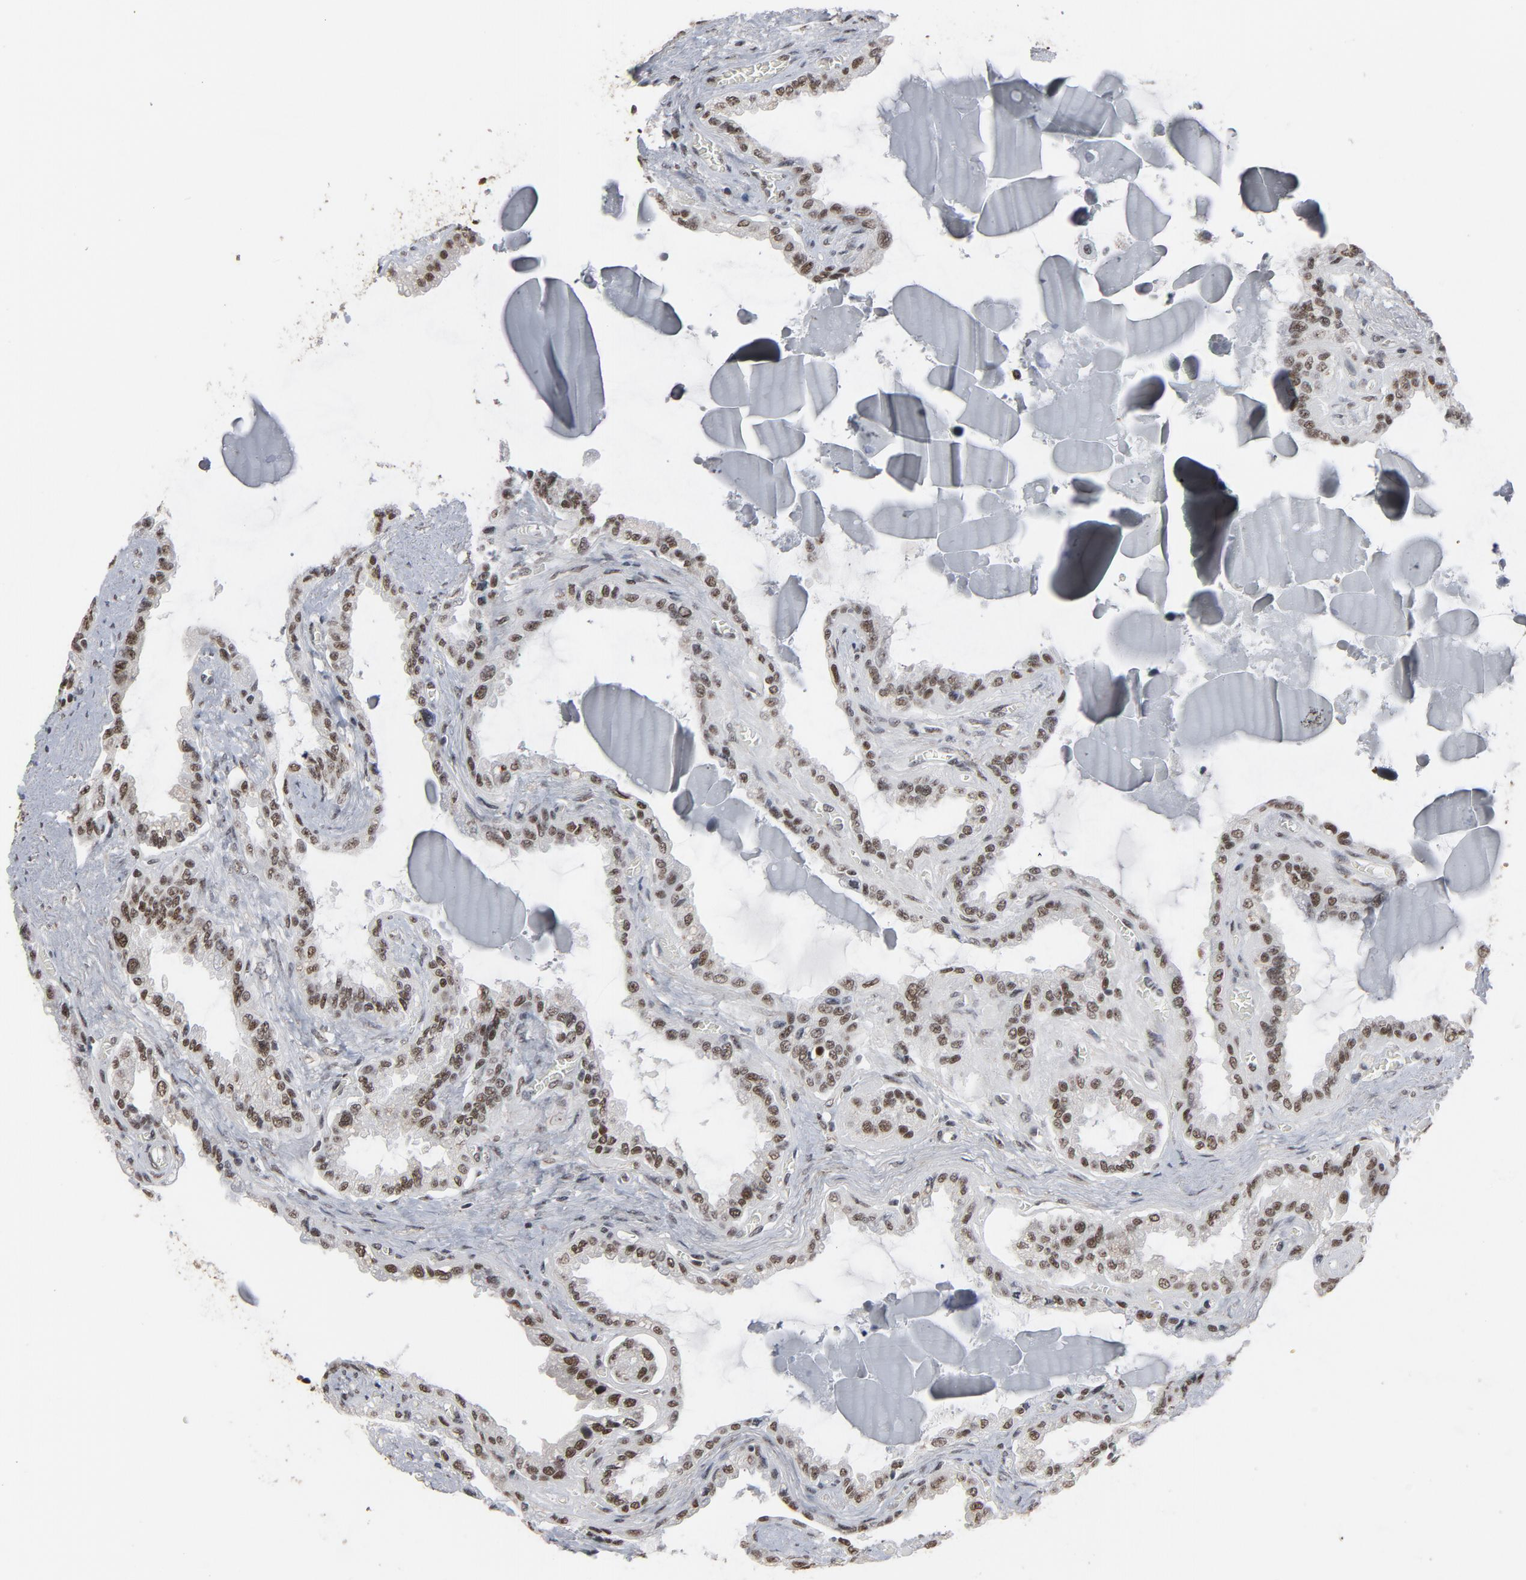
{"staining": {"intensity": "moderate", "quantity": ">75%", "location": "nuclear"}, "tissue": "seminal vesicle", "cell_type": "Glandular cells", "image_type": "normal", "snomed": [{"axis": "morphology", "description": "Normal tissue, NOS"}, {"axis": "morphology", "description": "Inflammation, NOS"}, {"axis": "topography", "description": "Urinary bladder"}, {"axis": "topography", "description": "Prostate"}, {"axis": "topography", "description": "Seminal veicle"}], "caption": "The micrograph demonstrates a brown stain indicating the presence of a protein in the nuclear of glandular cells in seminal vesicle. Using DAB (3,3'-diaminobenzidine) (brown) and hematoxylin (blue) stains, captured at high magnification using brightfield microscopy.", "gene": "MRE11", "patient": {"sex": "male", "age": 82}}